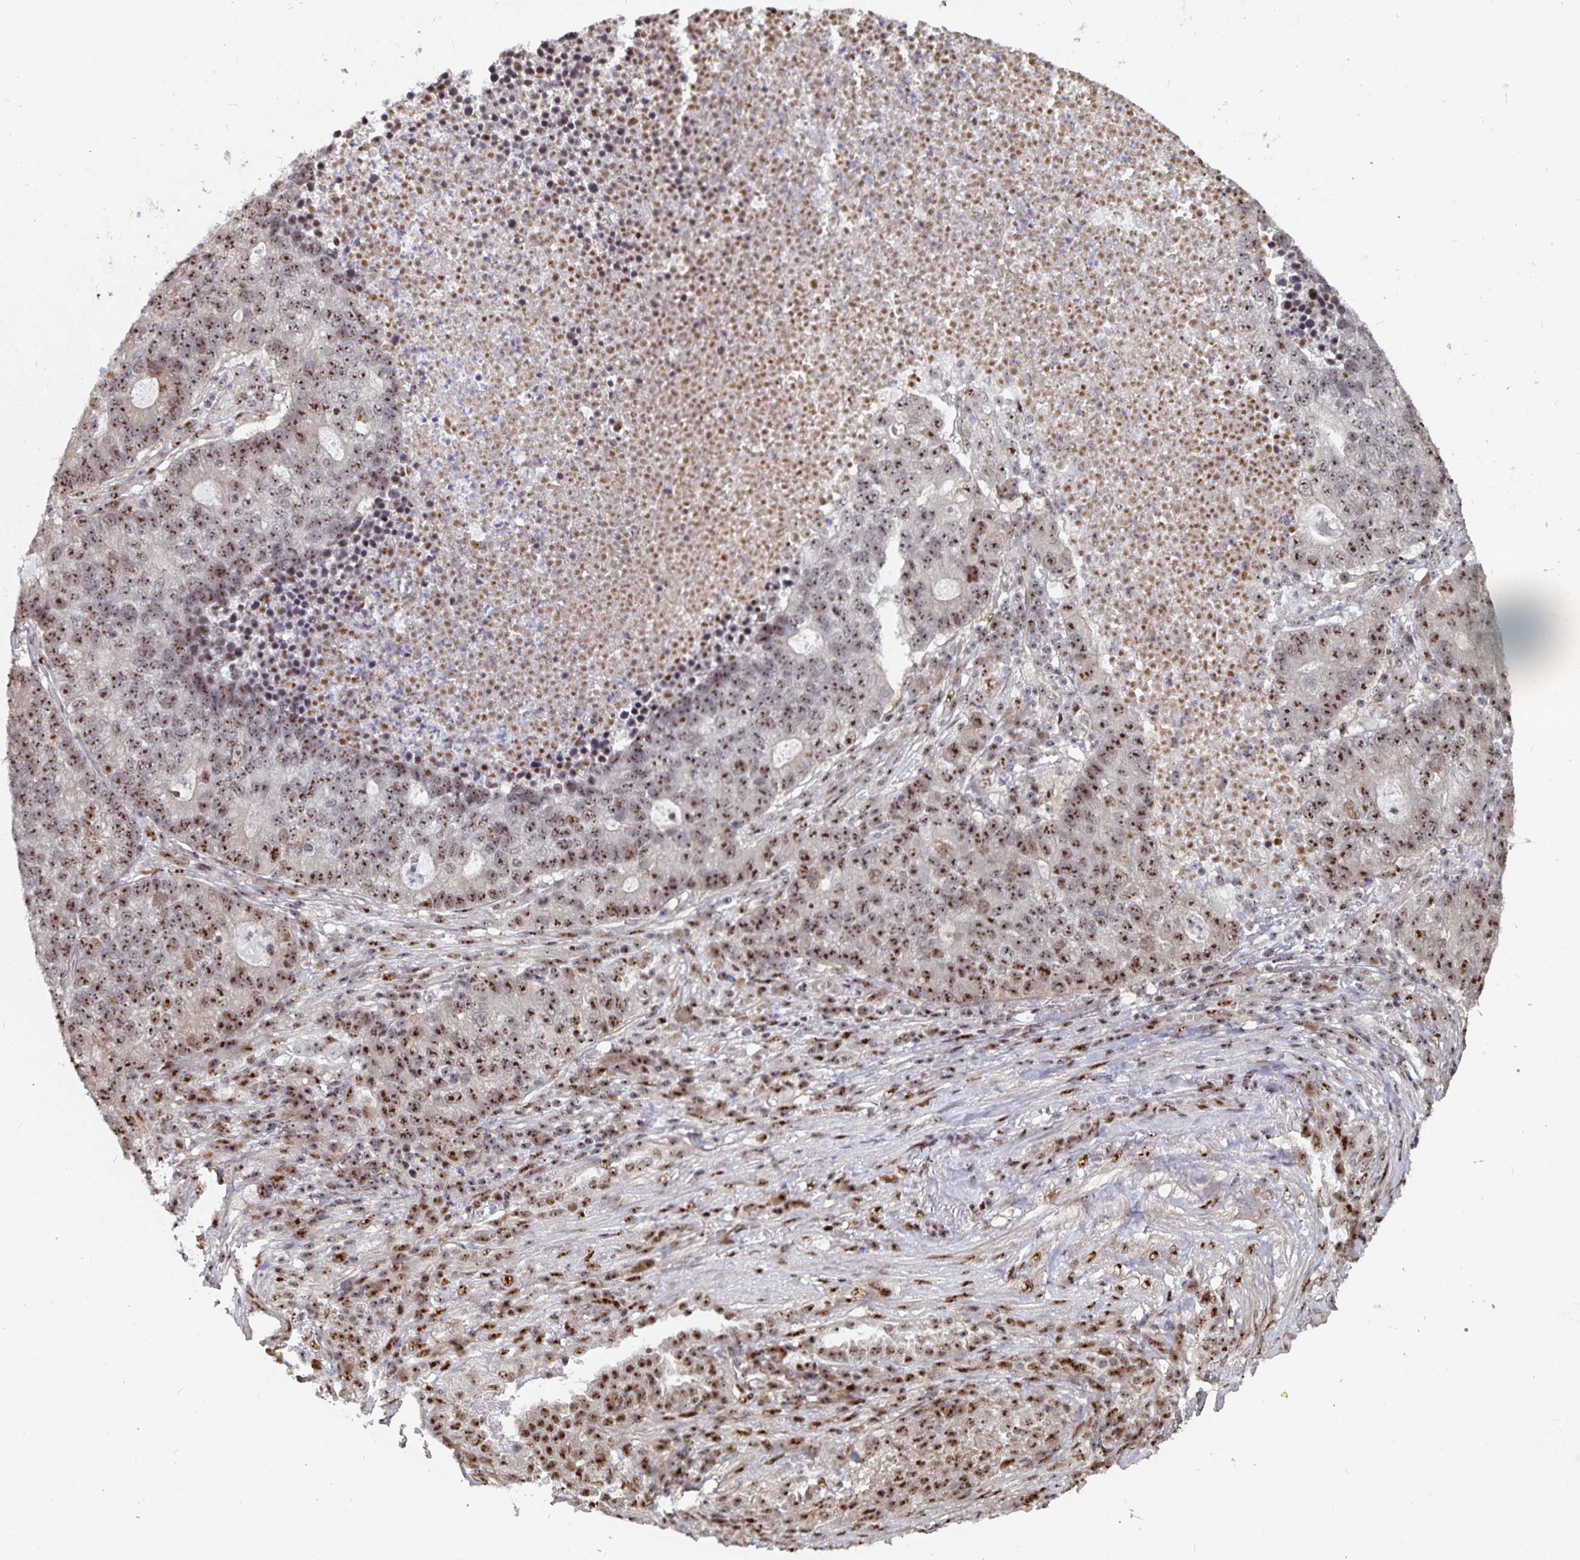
{"staining": {"intensity": "moderate", "quantity": ">75%", "location": "nuclear"}, "tissue": "lung cancer", "cell_type": "Tumor cells", "image_type": "cancer", "snomed": [{"axis": "morphology", "description": "Adenocarcinoma, NOS"}, {"axis": "topography", "description": "Lung"}], "caption": "Adenocarcinoma (lung) stained for a protein (brown) demonstrates moderate nuclear positive staining in about >75% of tumor cells.", "gene": "LAS1L", "patient": {"sex": "male", "age": 57}}